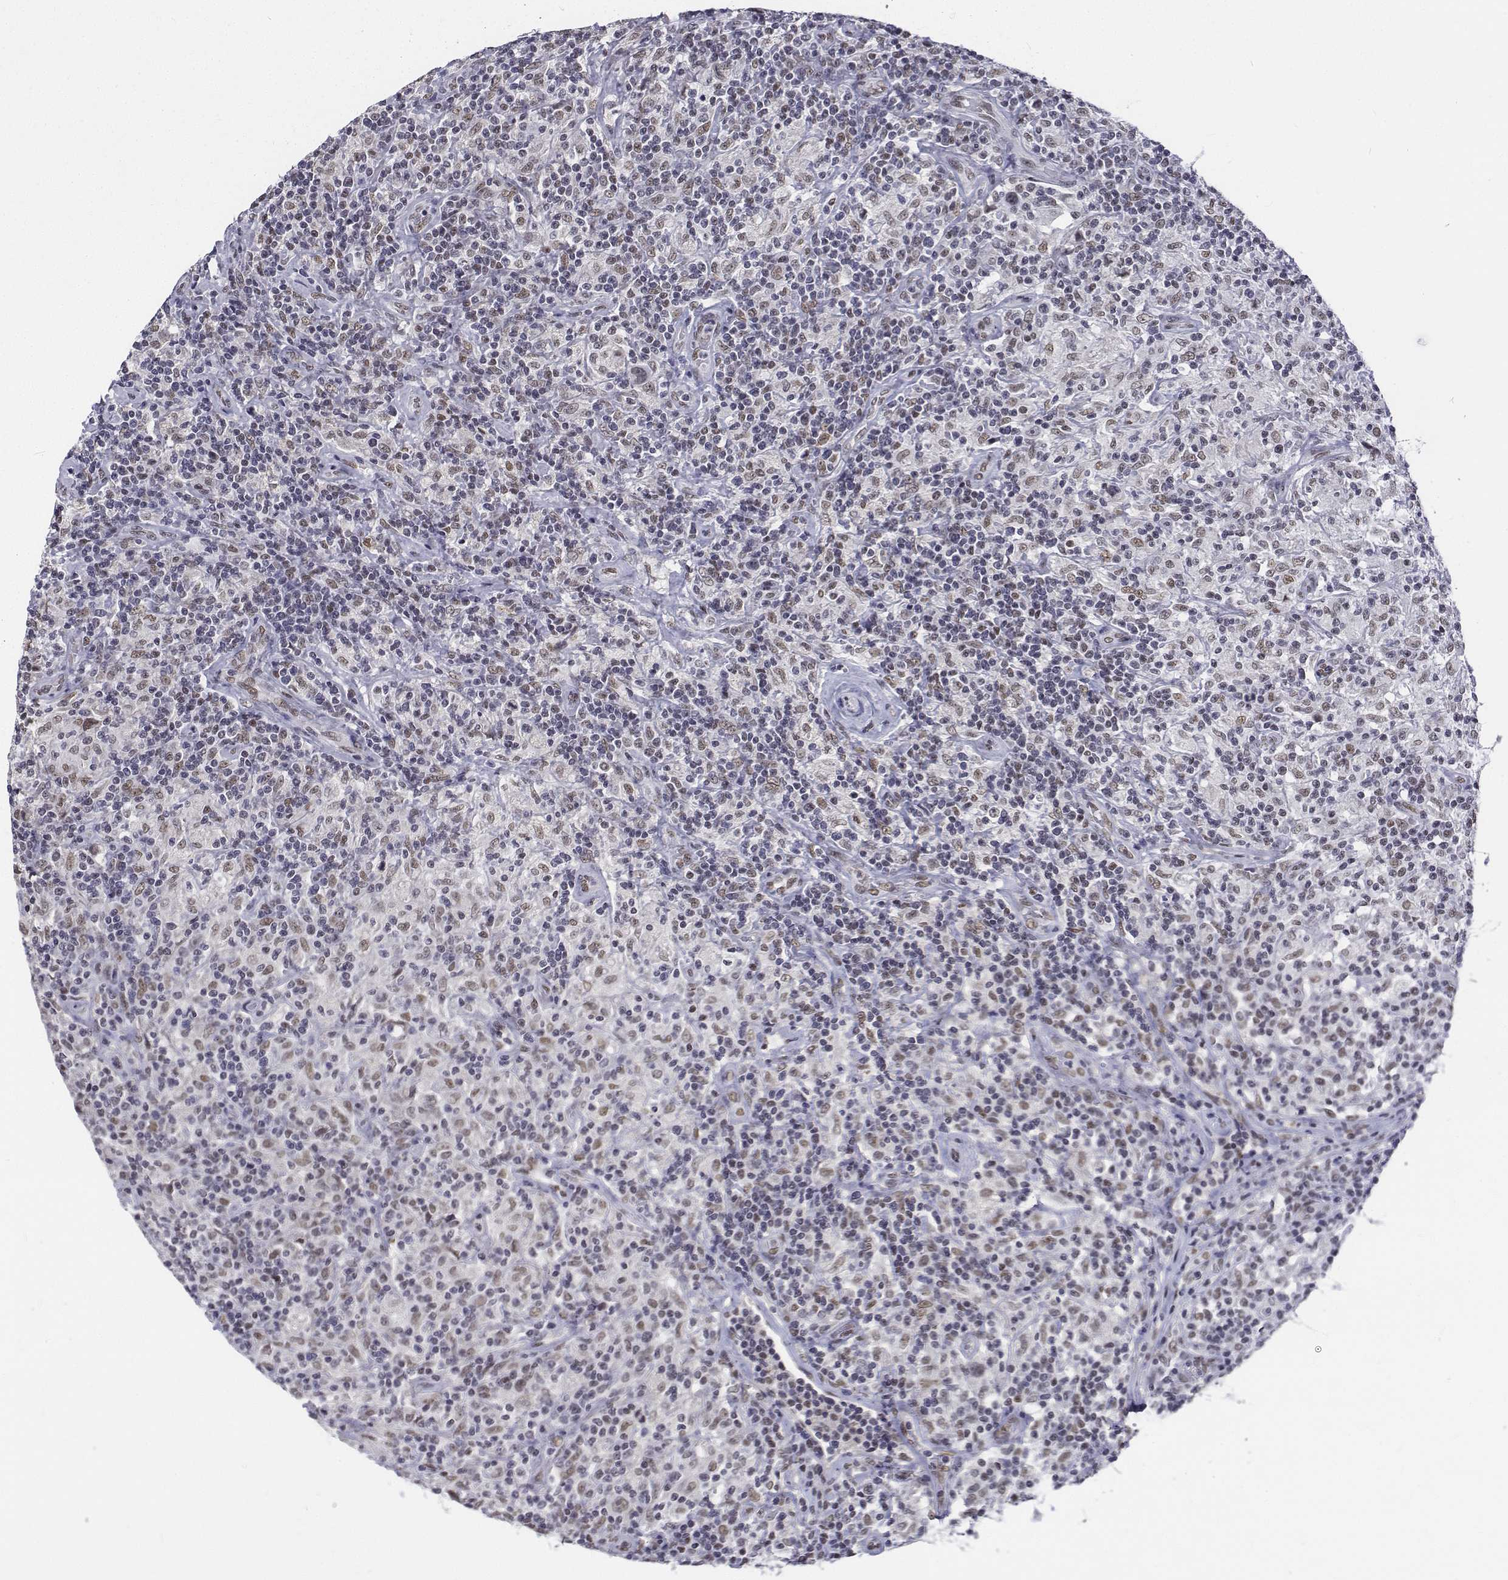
{"staining": {"intensity": "weak", "quantity": ">75%", "location": "nuclear"}, "tissue": "lymphoma", "cell_type": "Tumor cells", "image_type": "cancer", "snomed": [{"axis": "morphology", "description": "Hodgkin's disease, NOS"}, {"axis": "topography", "description": "Lymph node"}], "caption": "Hodgkin's disease stained for a protein (brown) demonstrates weak nuclear positive positivity in about >75% of tumor cells.", "gene": "ATRX", "patient": {"sex": "male", "age": 70}}